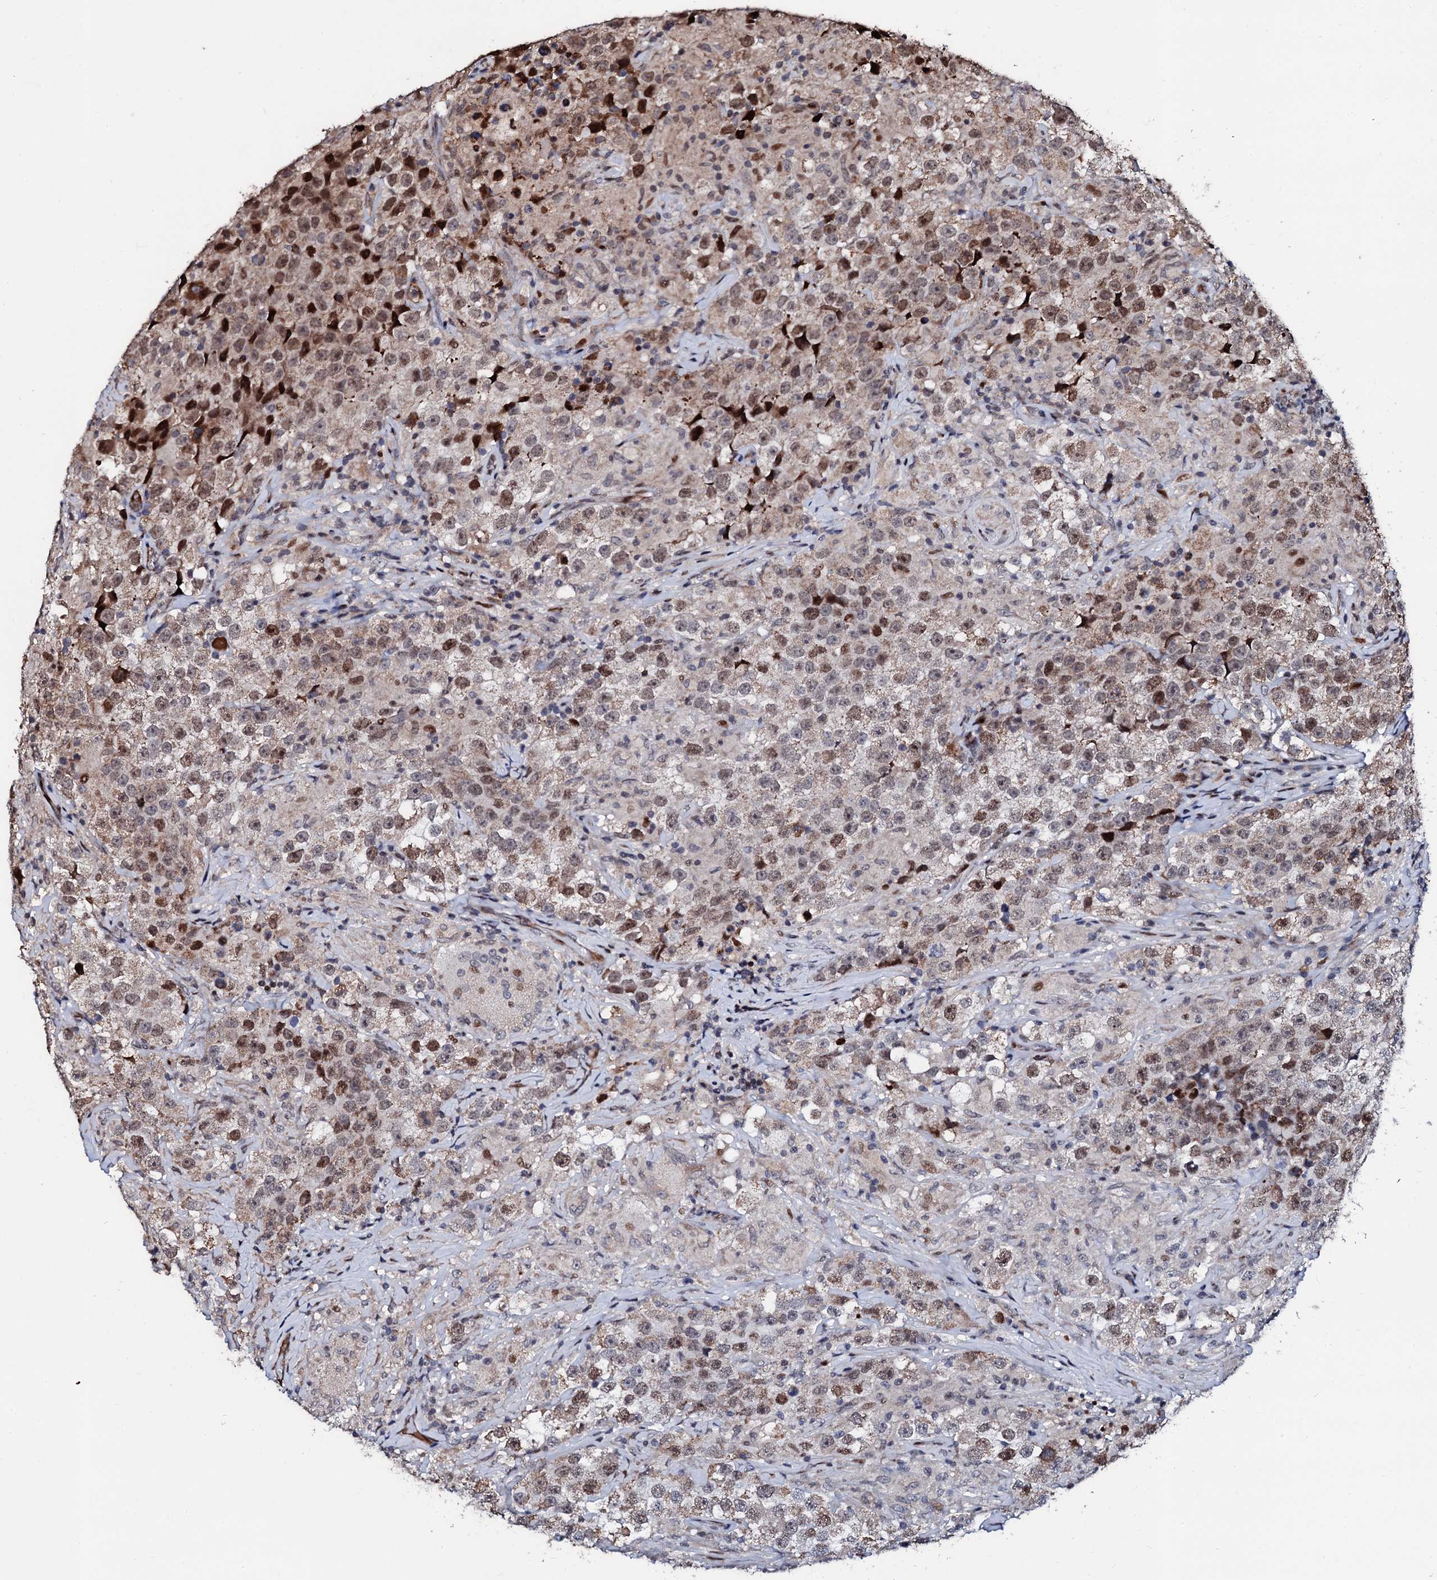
{"staining": {"intensity": "moderate", "quantity": "25%-75%", "location": "nuclear"}, "tissue": "testis cancer", "cell_type": "Tumor cells", "image_type": "cancer", "snomed": [{"axis": "morphology", "description": "Seminoma, NOS"}, {"axis": "topography", "description": "Testis"}], "caption": "Moderate nuclear expression is present in approximately 25%-75% of tumor cells in testis cancer.", "gene": "KIF18A", "patient": {"sex": "male", "age": 46}}